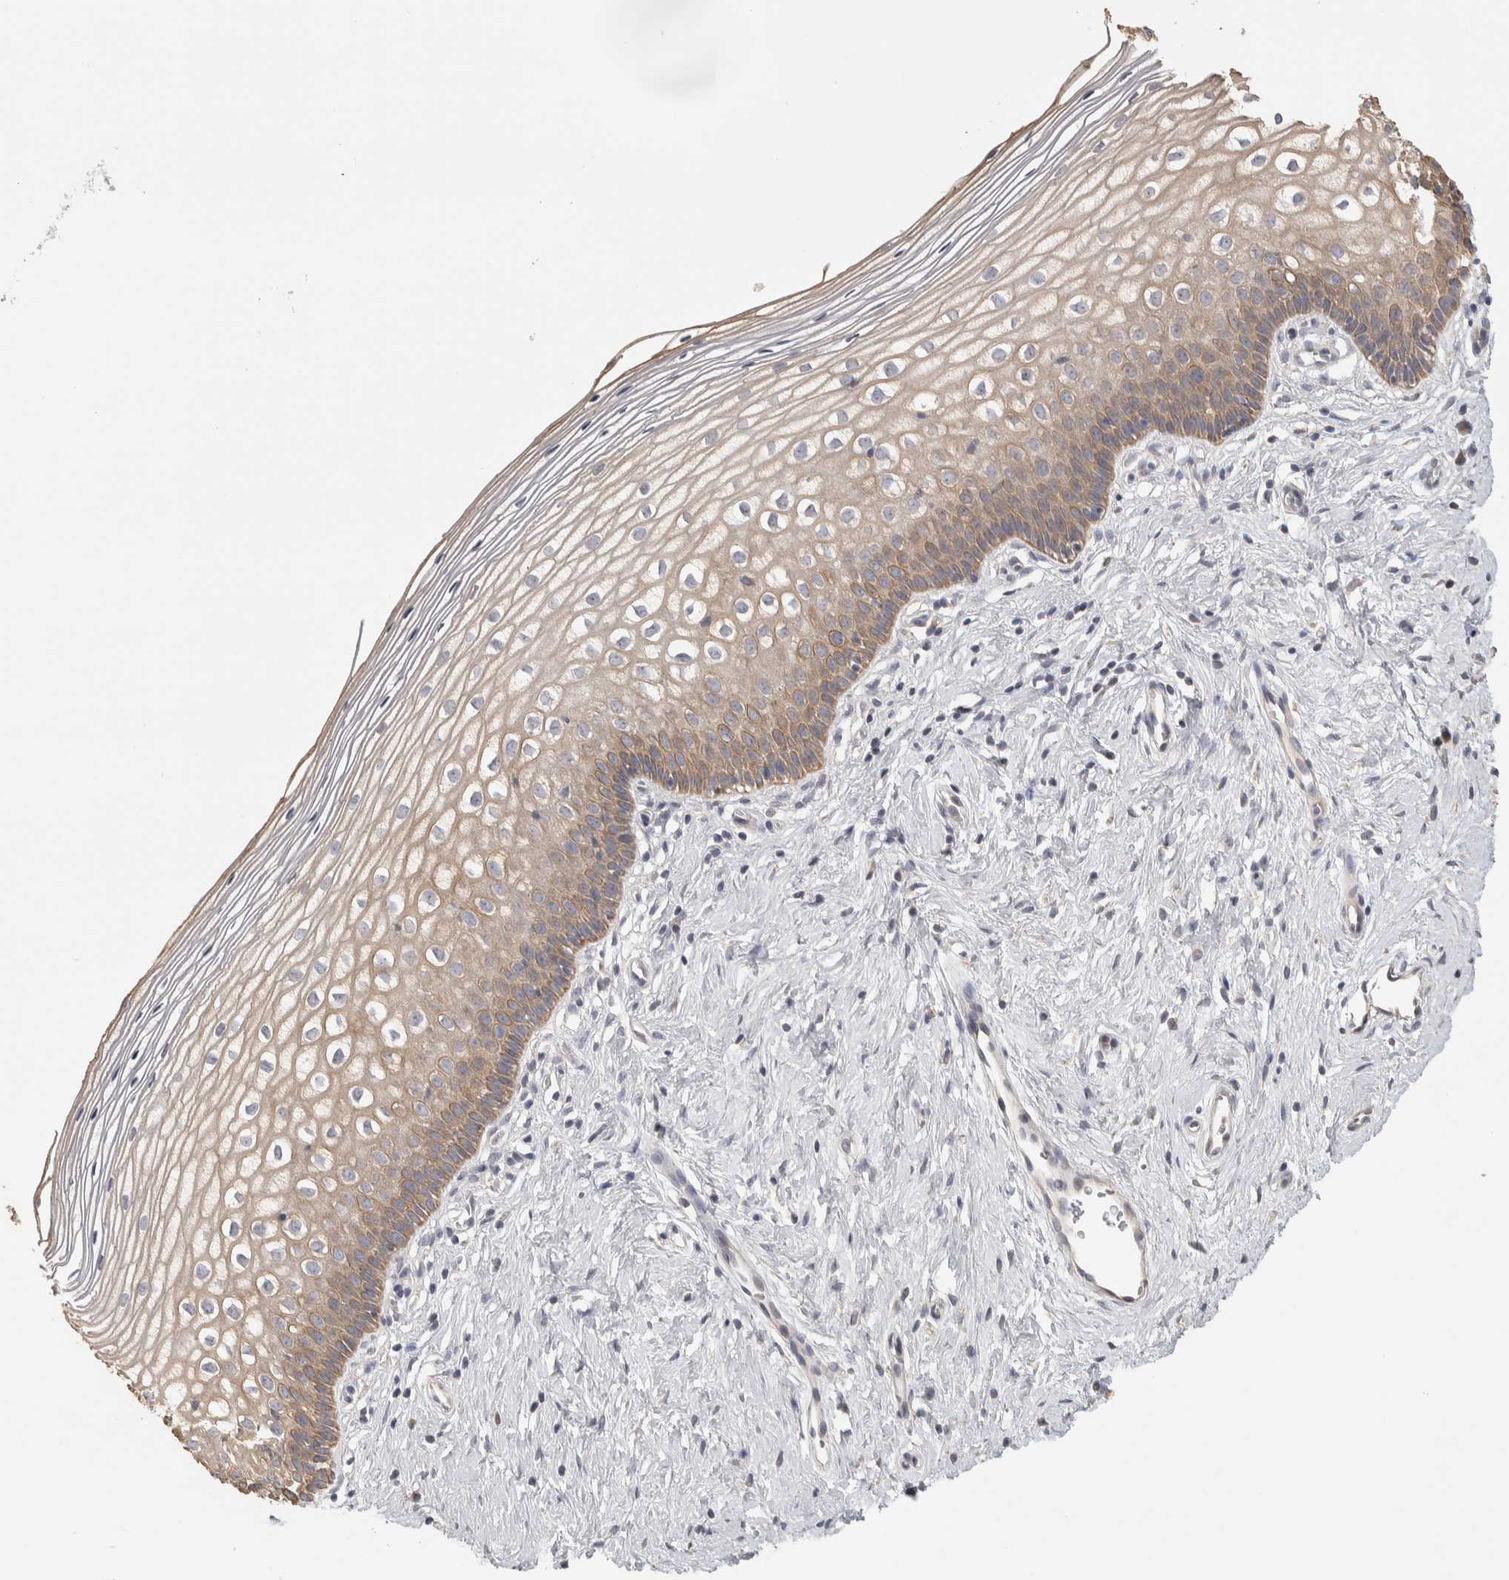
{"staining": {"intensity": "moderate", "quantity": ">75%", "location": "cytoplasmic/membranous"}, "tissue": "cervix", "cell_type": "Squamous epithelial cells", "image_type": "normal", "snomed": [{"axis": "morphology", "description": "Normal tissue, NOS"}, {"axis": "topography", "description": "Cervix"}], "caption": "Immunohistochemistry (IHC) image of benign cervix stained for a protein (brown), which exhibits medium levels of moderate cytoplasmic/membranous expression in approximately >75% of squamous epithelial cells.", "gene": "DCXR", "patient": {"sex": "female", "age": 27}}